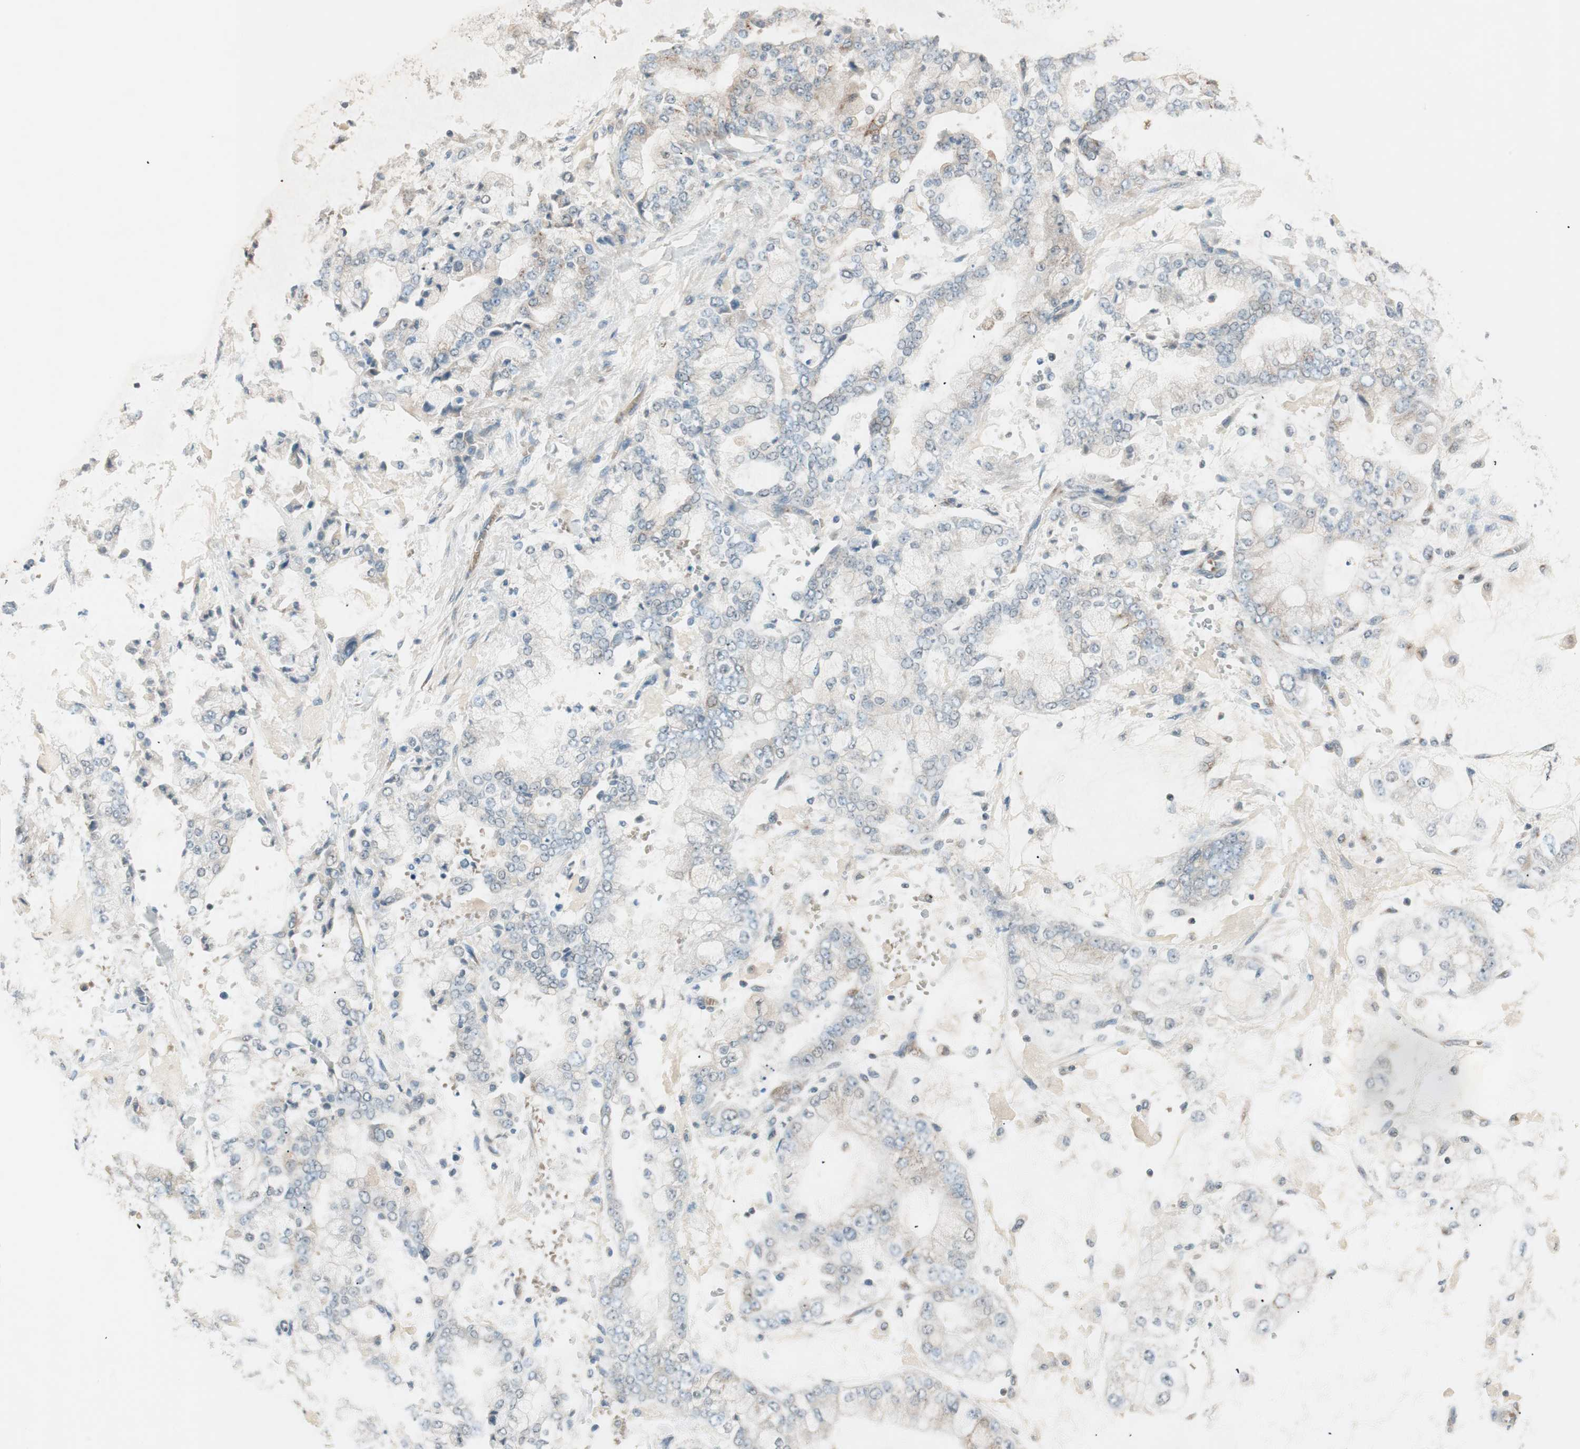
{"staining": {"intensity": "weak", "quantity": "<25%", "location": "cytoplasmic/membranous"}, "tissue": "stomach cancer", "cell_type": "Tumor cells", "image_type": "cancer", "snomed": [{"axis": "morphology", "description": "Adenocarcinoma, NOS"}, {"axis": "topography", "description": "Stomach"}], "caption": "DAB immunohistochemical staining of human stomach cancer displays no significant expression in tumor cells.", "gene": "SEC16A", "patient": {"sex": "male", "age": 76}}